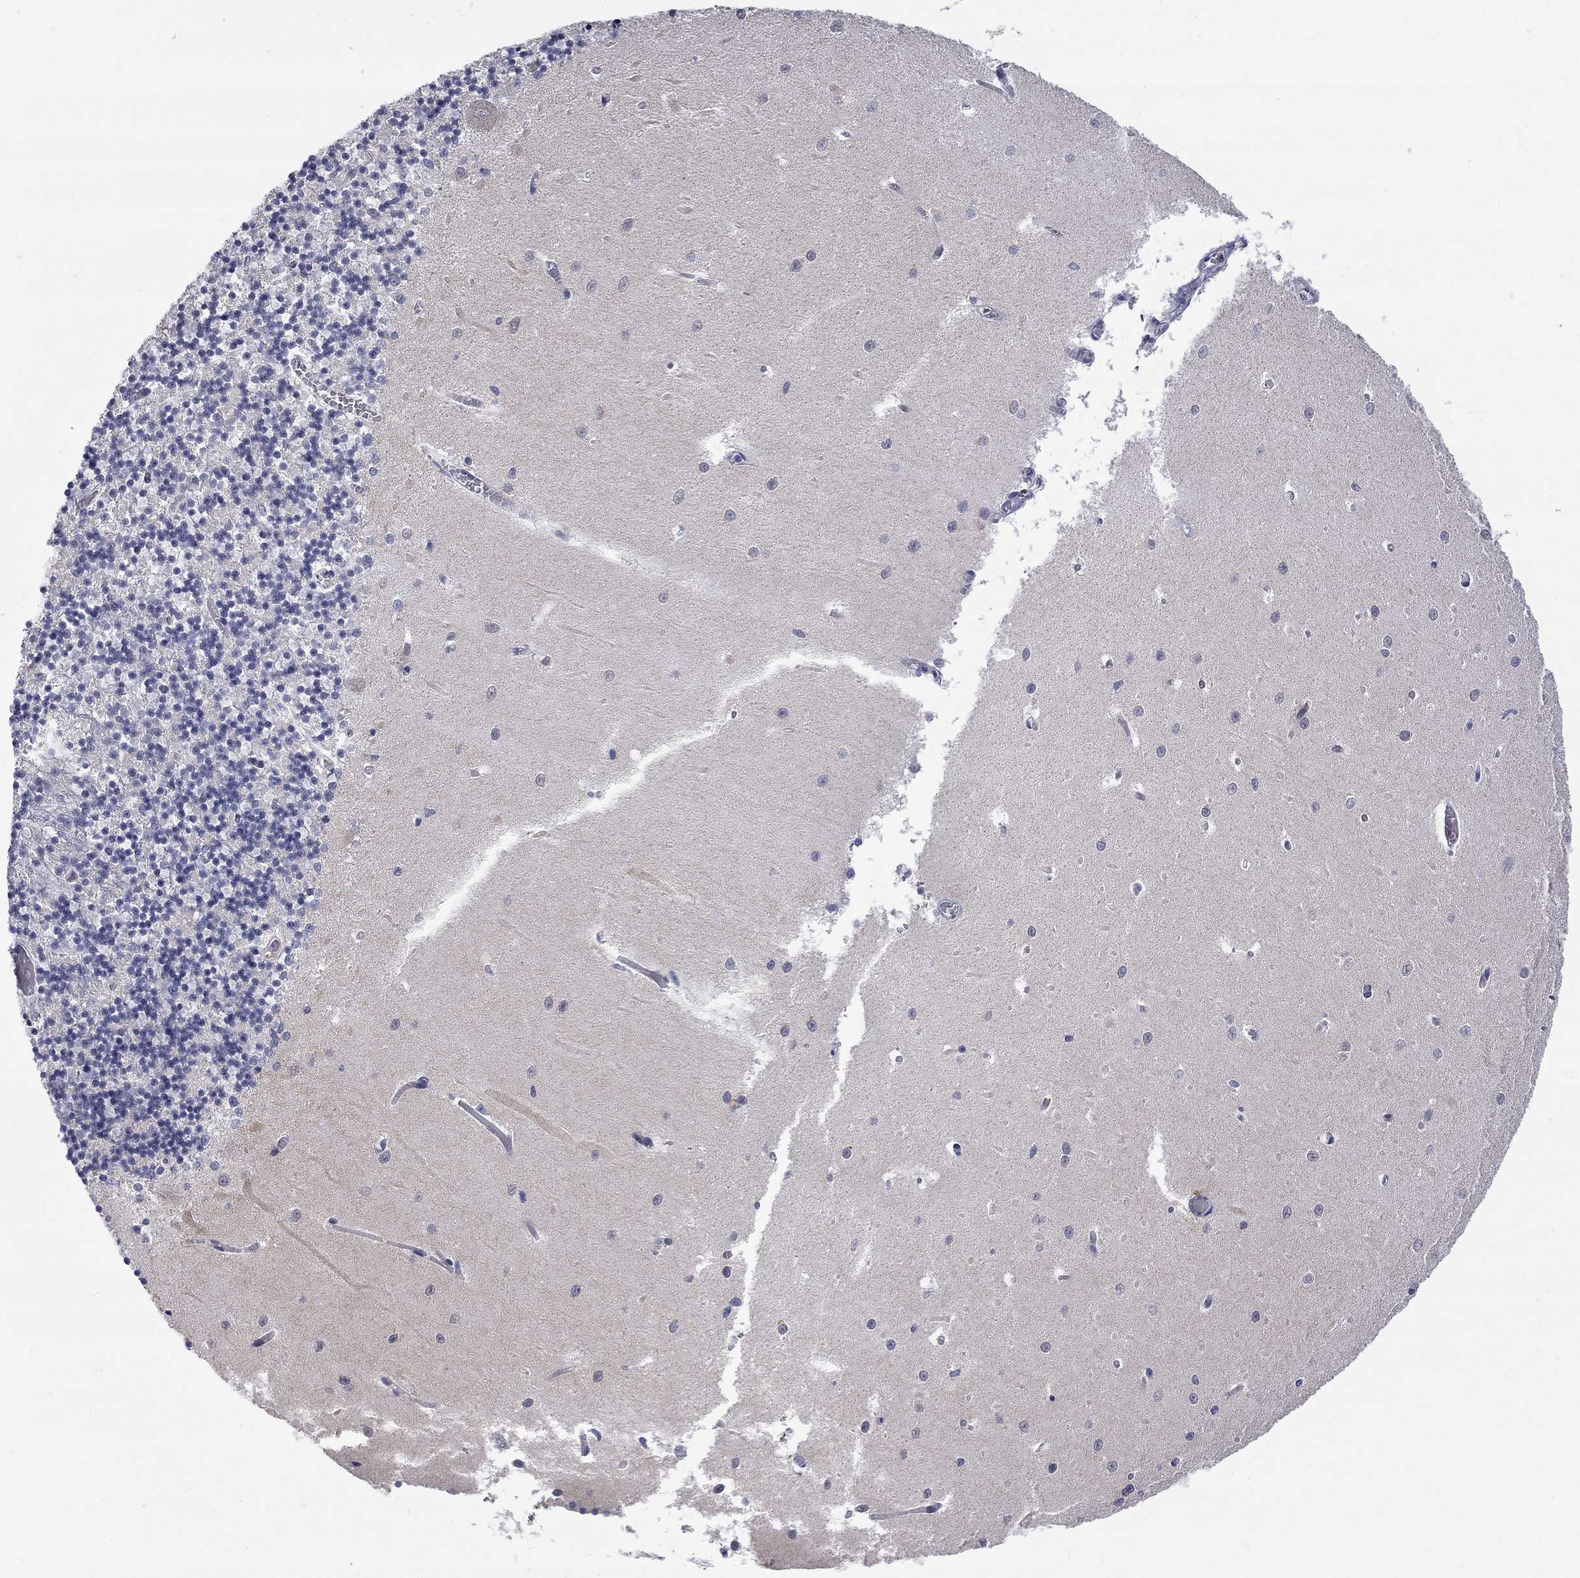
{"staining": {"intensity": "negative", "quantity": "none", "location": "none"}, "tissue": "cerebellum", "cell_type": "Cells in granular layer", "image_type": "normal", "snomed": [{"axis": "morphology", "description": "Normal tissue, NOS"}, {"axis": "topography", "description": "Cerebellum"}], "caption": "Immunohistochemistry (IHC) of benign human cerebellum demonstrates no expression in cells in granular layer. Brightfield microscopy of immunohistochemistry (IHC) stained with DAB (brown) and hematoxylin (blue), captured at high magnification.", "gene": "ENSG00000255639", "patient": {"sex": "female", "age": 64}}